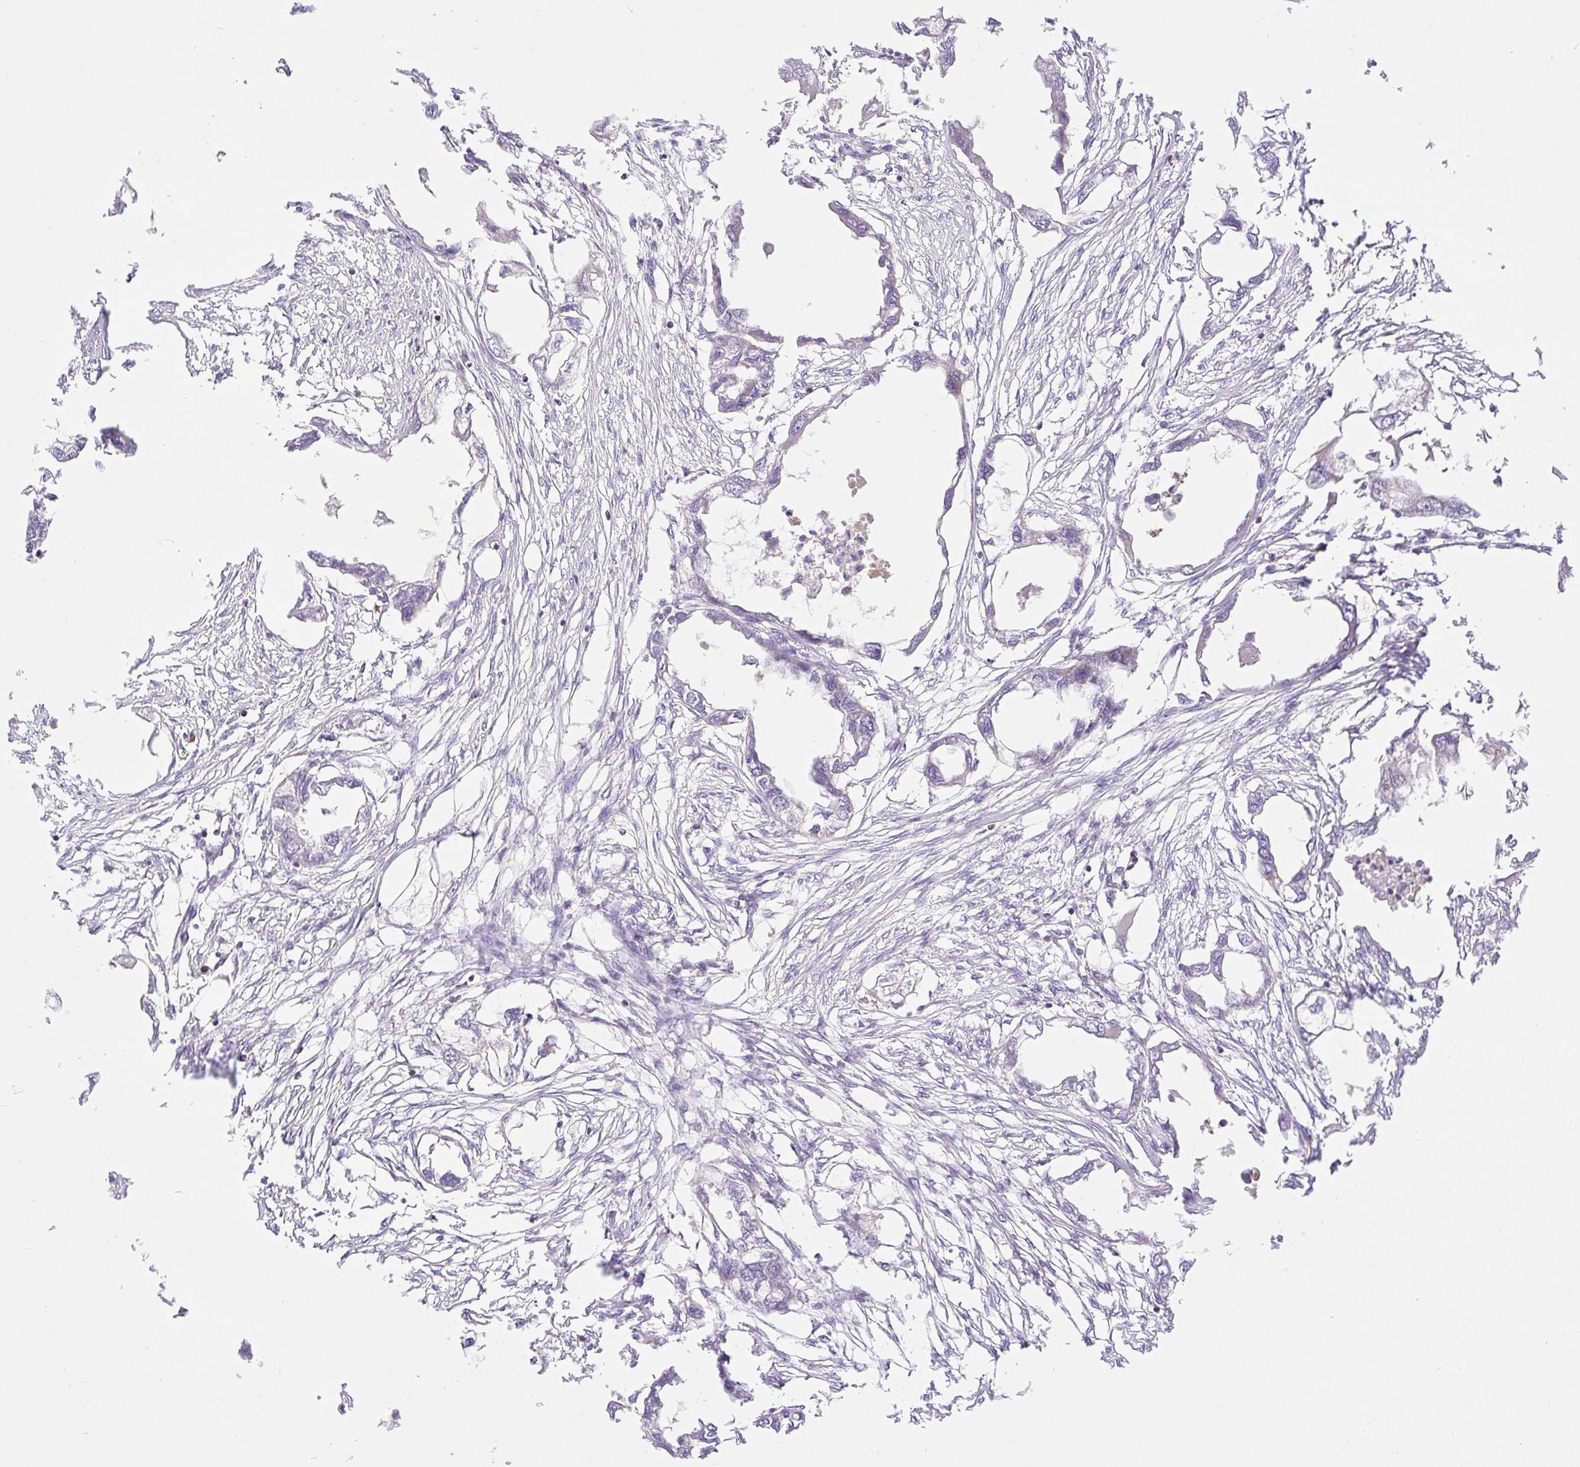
{"staining": {"intensity": "negative", "quantity": "none", "location": "none"}, "tissue": "endometrial cancer", "cell_type": "Tumor cells", "image_type": "cancer", "snomed": [{"axis": "morphology", "description": "Adenocarcinoma, NOS"}, {"axis": "morphology", "description": "Adenocarcinoma, metastatic, NOS"}, {"axis": "topography", "description": "Adipose tissue"}, {"axis": "topography", "description": "Endometrium"}], "caption": "A histopathology image of endometrial cancer (adenocarcinoma) stained for a protein shows no brown staining in tumor cells. (DAB IHC, high magnification).", "gene": "VPS25", "patient": {"sex": "female", "age": 67}}